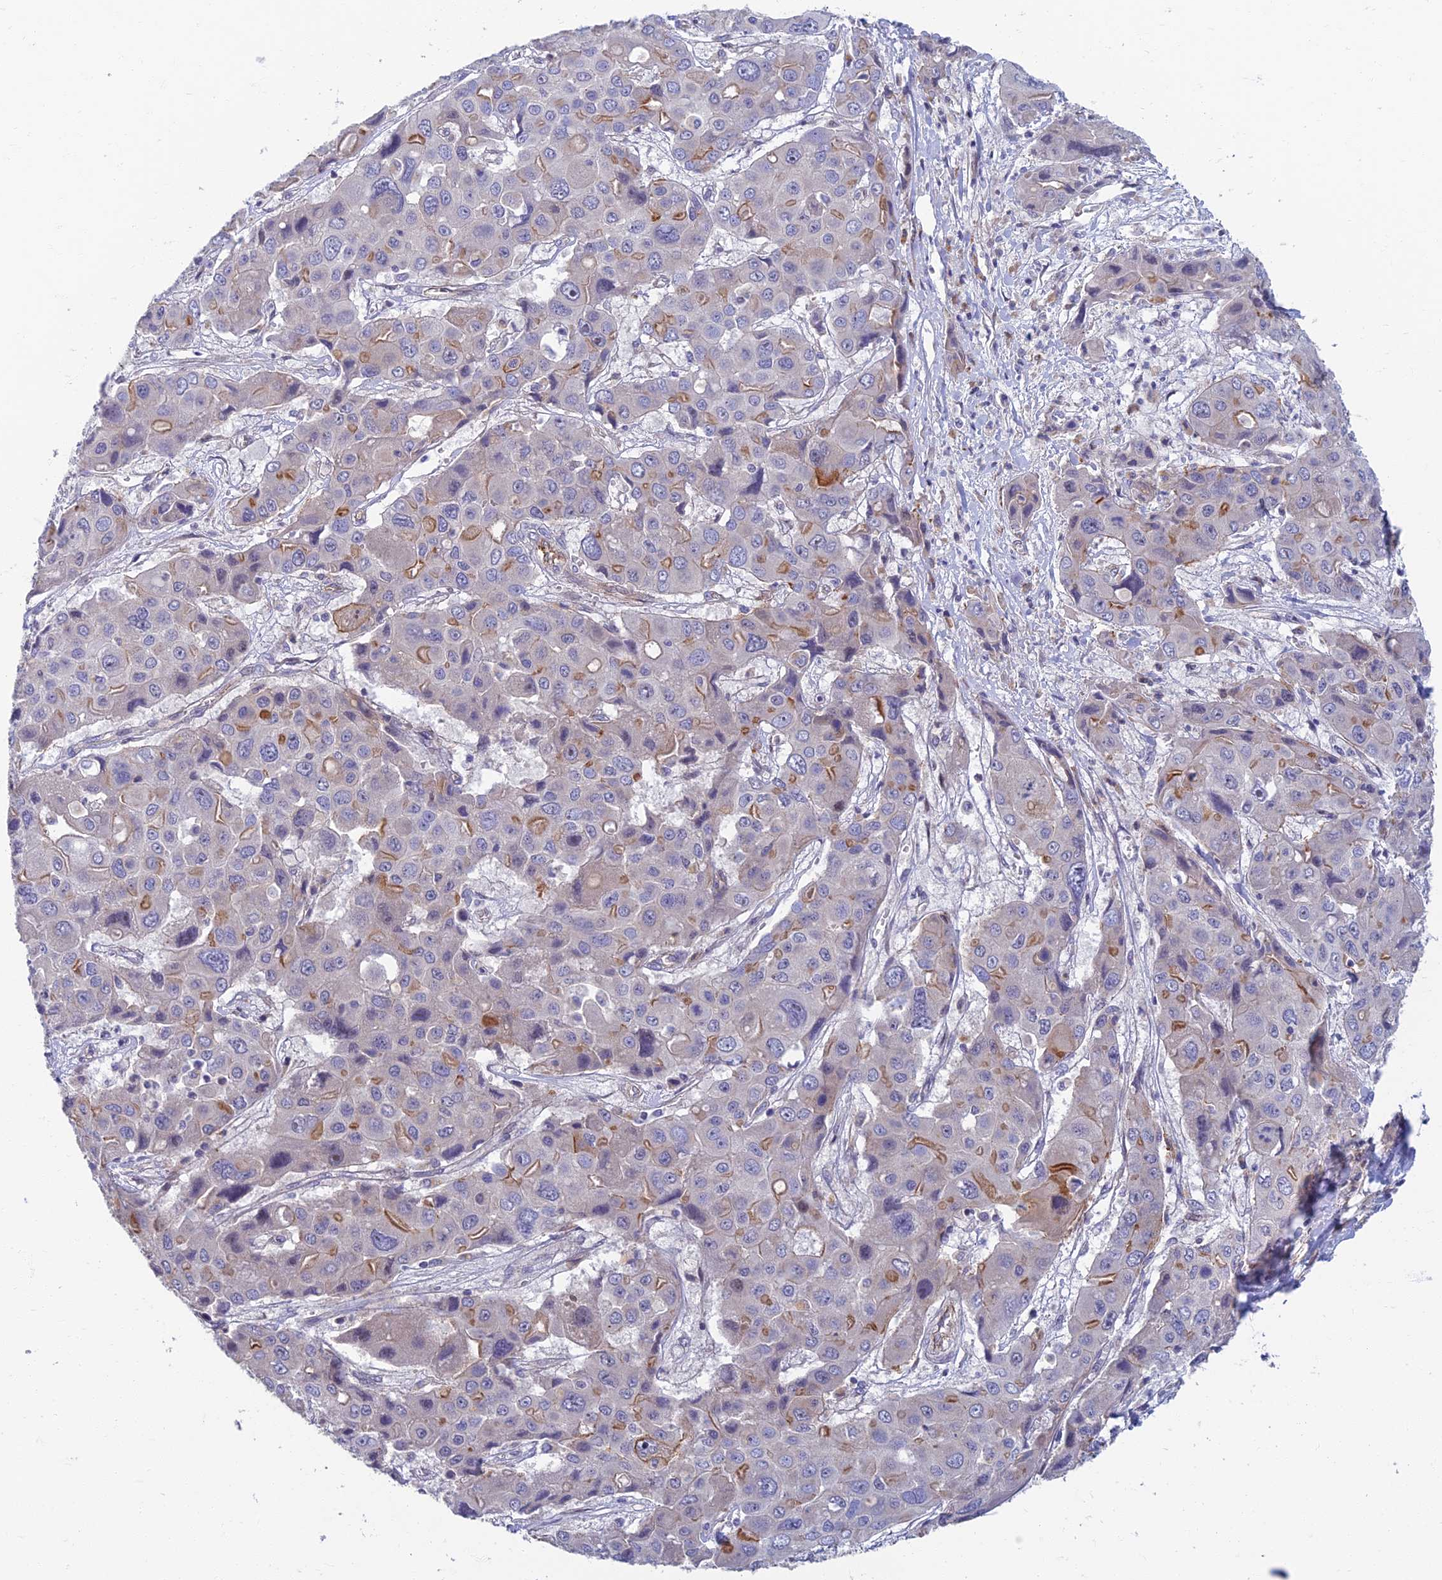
{"staining": {"intensity": "moderate", "quantity": "<25%", "location": "cytoplasmic/membranous"}, "tissue": "liver cancer", "cell_type": "Tumor cells", "image_type": "cancer", "snomed": [{"axis": "morphology", "description": "Cholangiocarcinoma"}, {"axis": "topography", "description": "Liver"}], "caption": "Protein expression analysis of liver cholangiocarcinoma shows moderate cytoplasmic/membranous expression in approximately <25% of tumor cells.", "gene": "RHBDL2", "patient": {"sex": "male", "age": 67}}